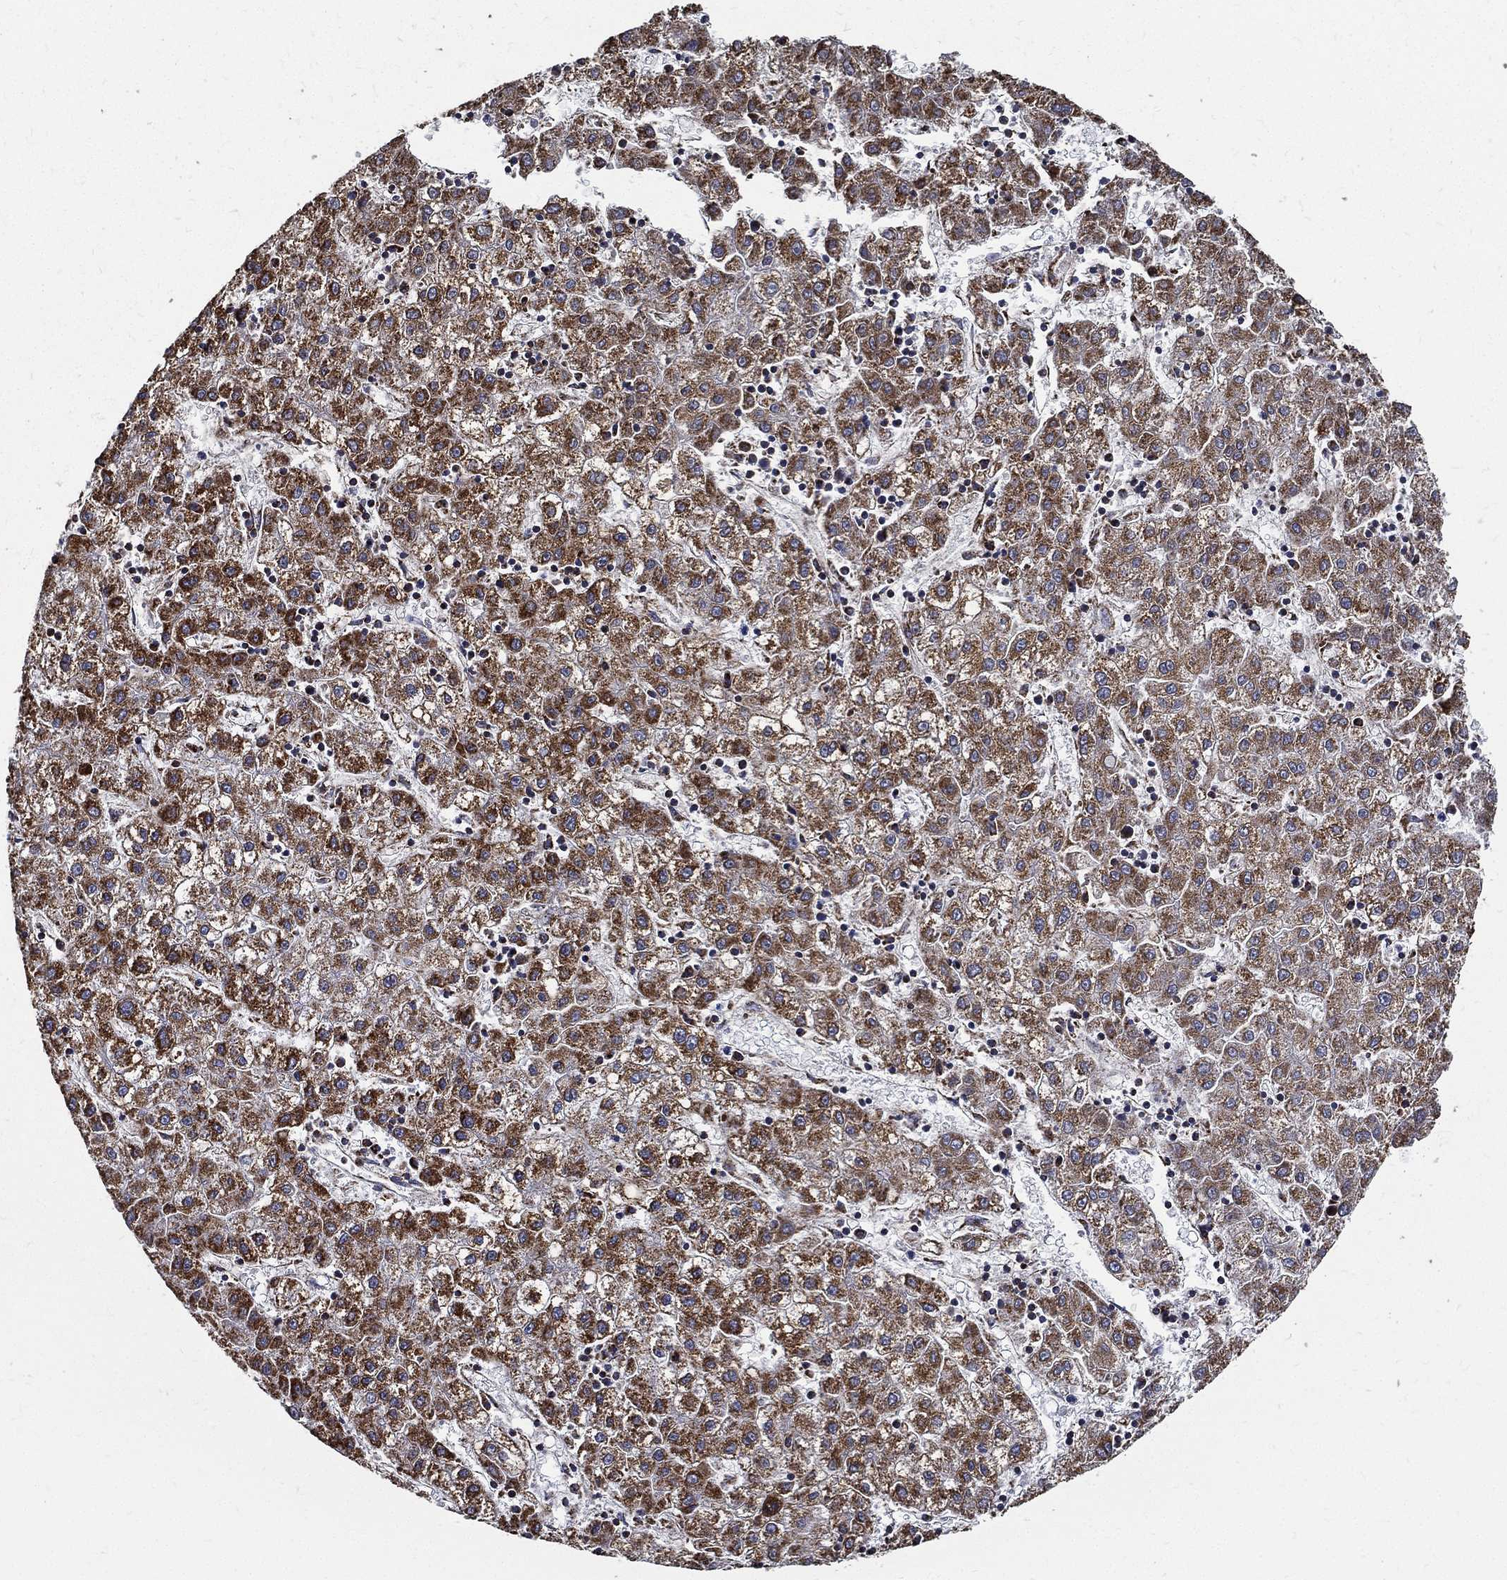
{"staining": {"intensity": "strong", "quantity": "25%-75%", "location": "cytoplasmic/membranous"}, "tissue": "liver cancer", "cell_type": "Tumor cells", "image_type": "cancer", "snomed": [{"axis": "morphology", "description": "Carcinoma, Hepatocellular, NOS"}, {"axis": "topography", "description": "Liver"}], "caption": "Protein expression analysis of human liver cancer reveals strong cytoplasmic/membranous positivity in about 25%-75% of tumor cells.", "gene": "NDUFAB1", "patient": {"sex": "male", "age": 72}}